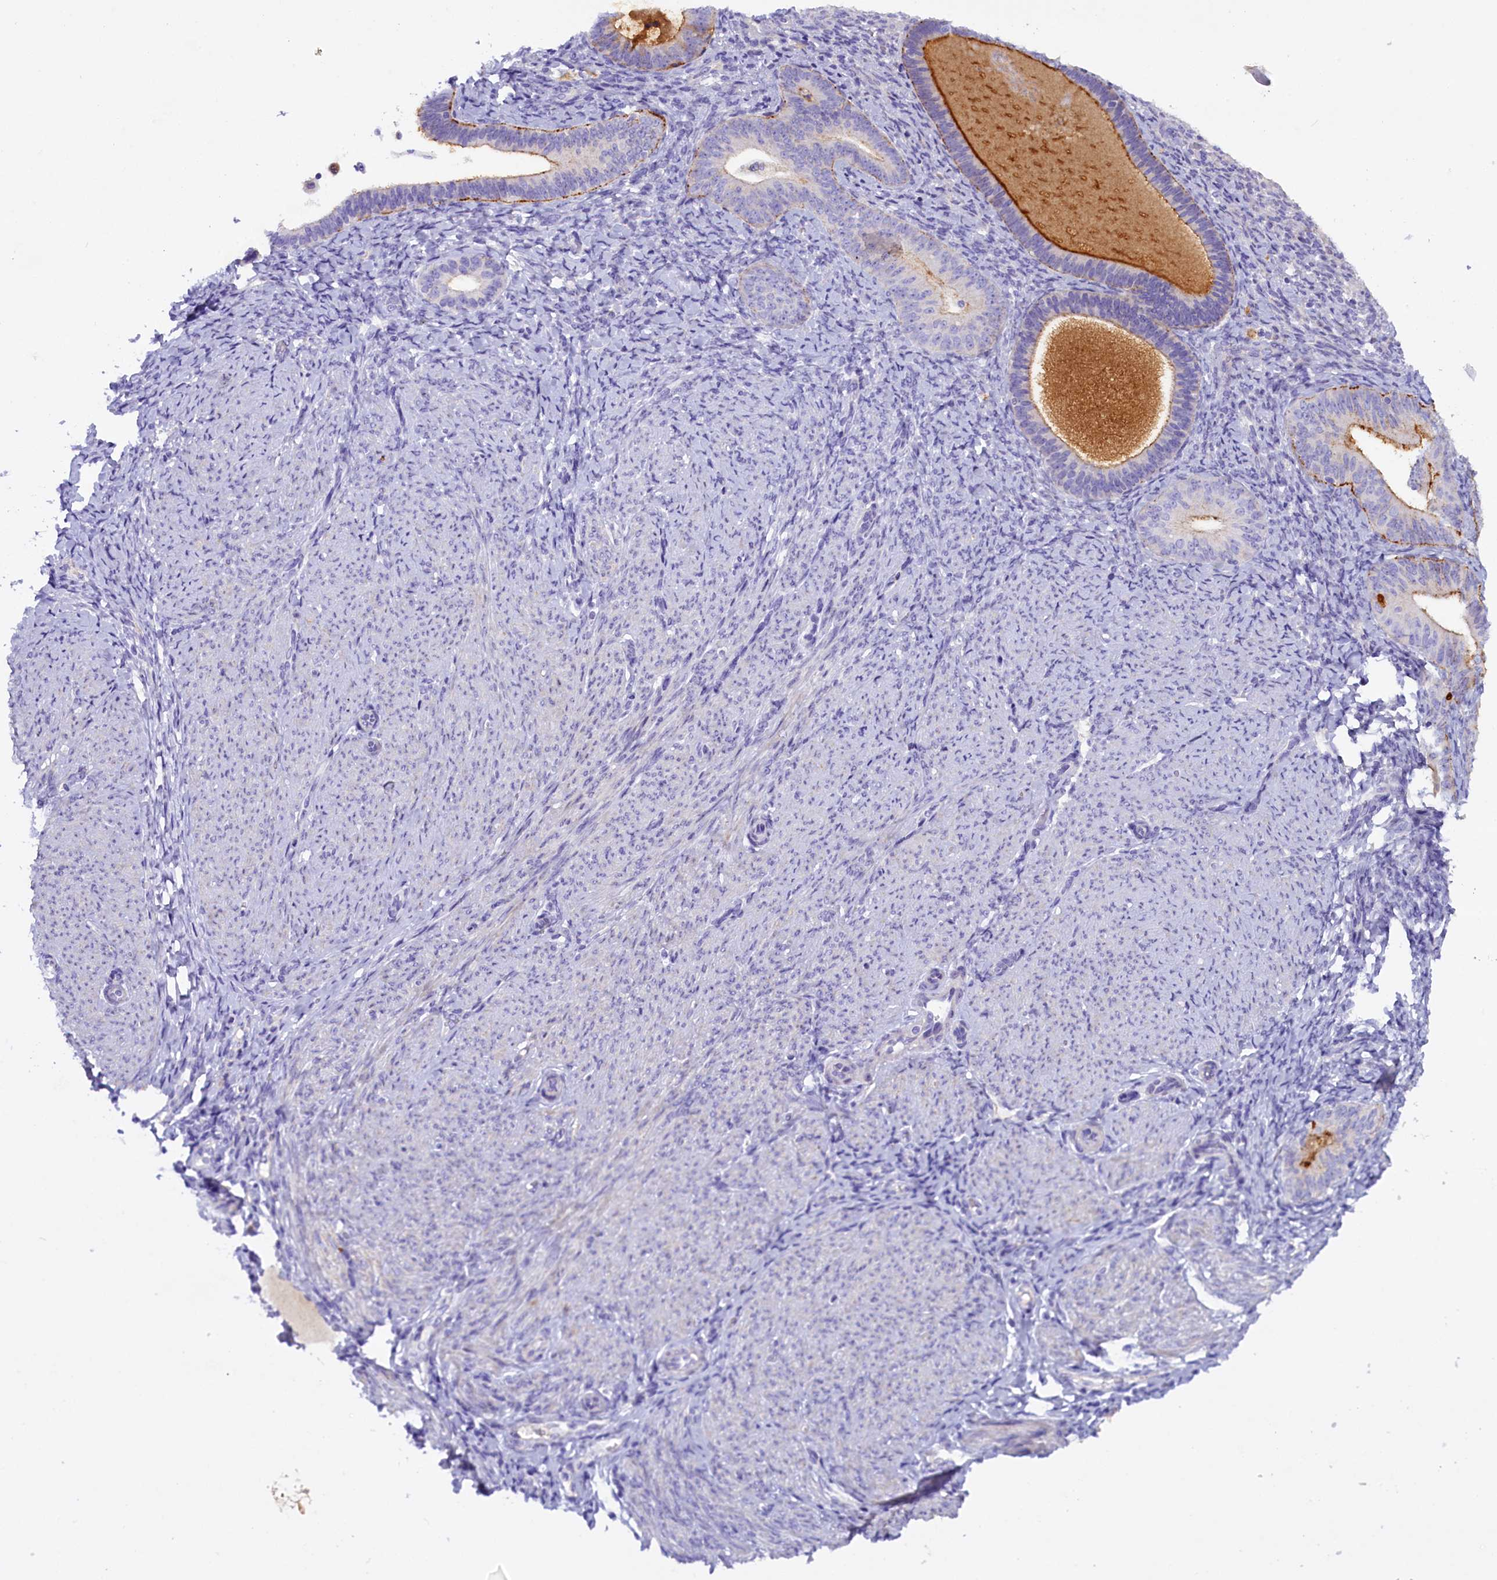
{"staining": {"intensity": "negative", "quantity": "none", "location": "none"}, "tissue": "endometrium", "cell_type": "Cells in endometrial stroma", "image_type": "normal", "snomed": [{"axis": "morphology", "description": "Normal tissue, NOS"}, {"axis": "topography", "description": "Endometrium"}], "caption": "A high-resolution photomicrograph shows IHC staining of normal endometrium, which exhibits no significant expression in cells in endometrial stroma.", "gene": "RTTN", "patient": {"sex": "female", "age": 65}}